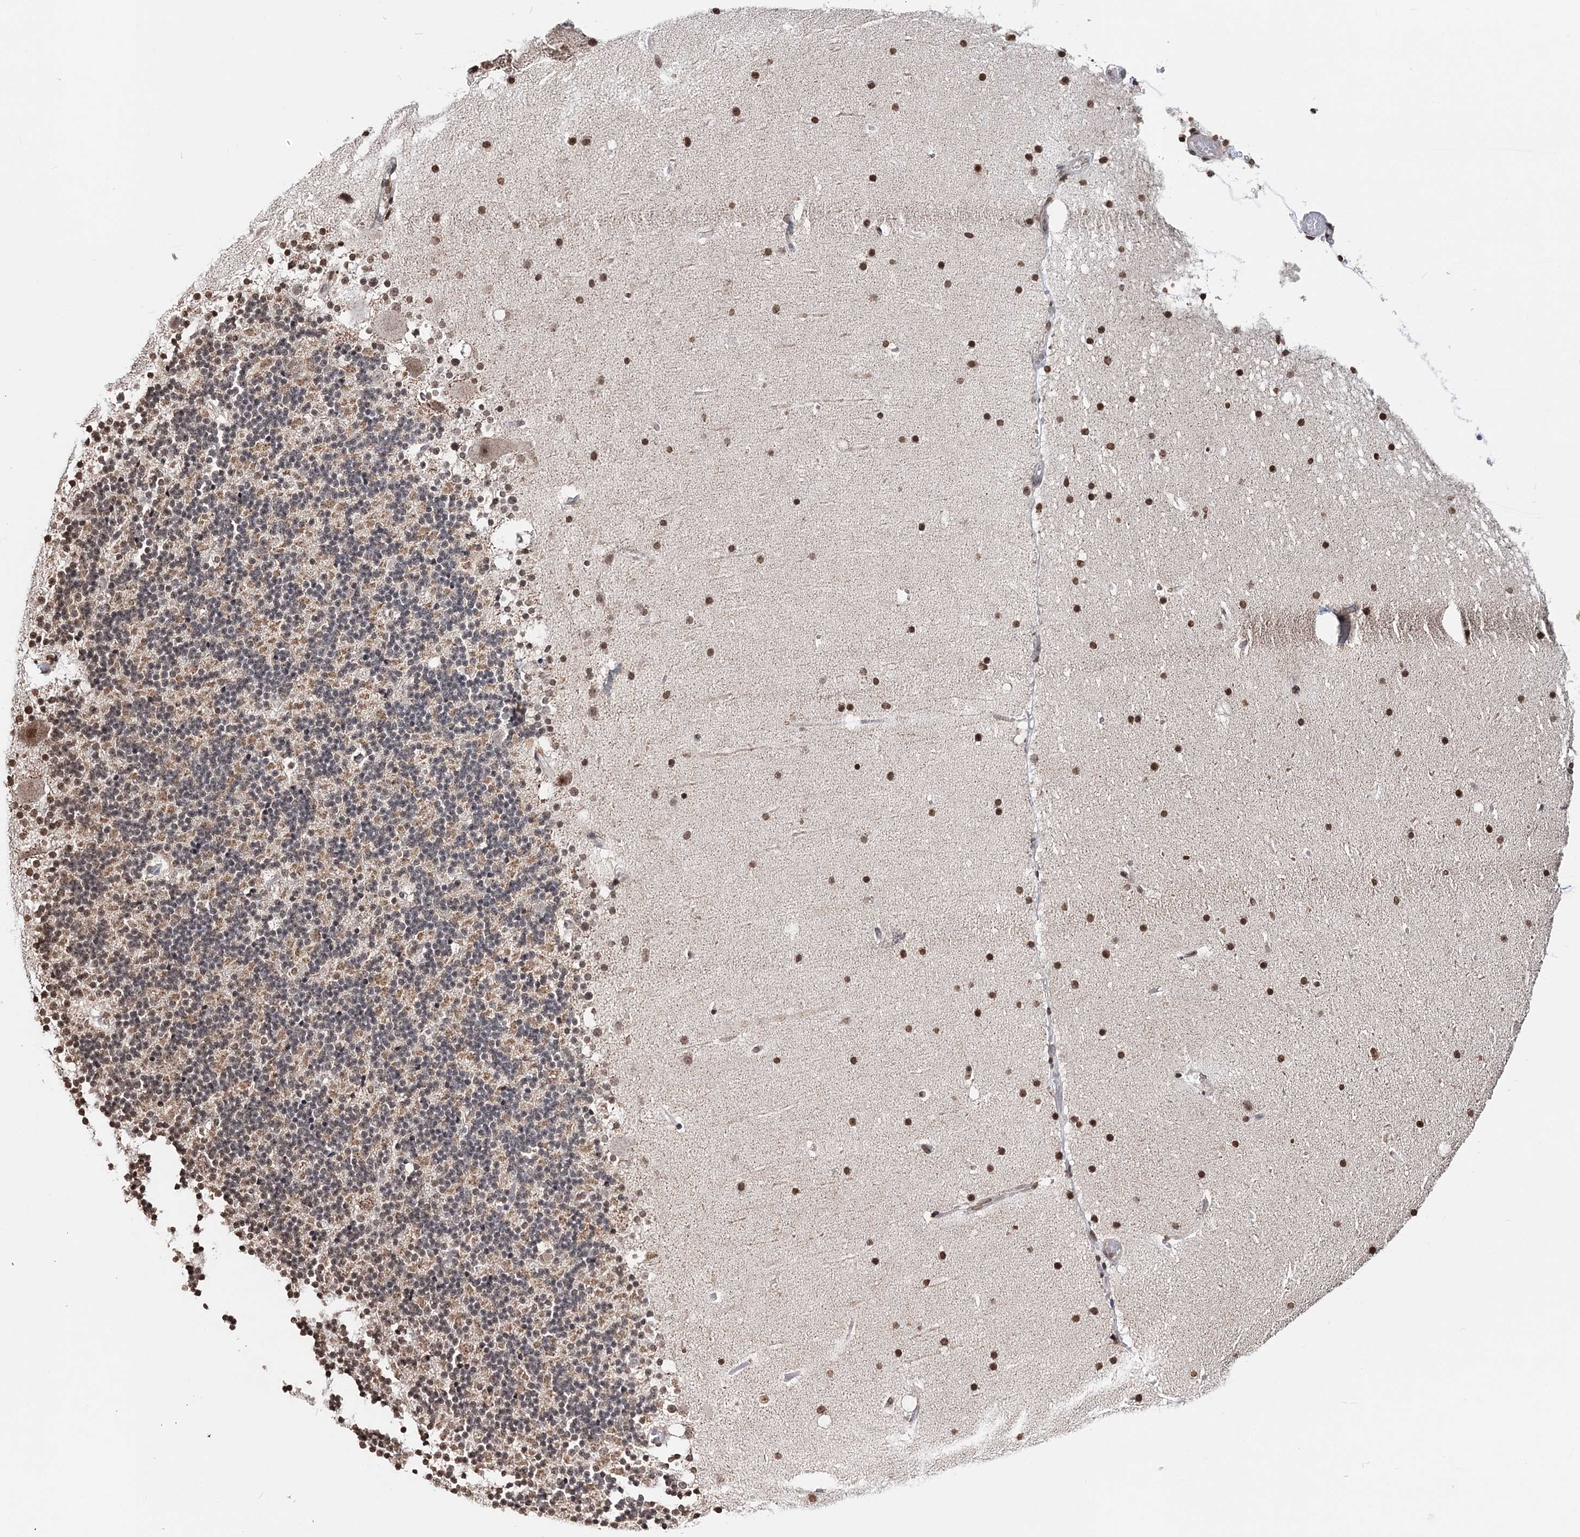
{"staining": {"intensity": "moderate", "quantity": "25%-75%", "location": "cytoplasmic/membranous,nuclear"}, "tissue": "cerebellum", "cell_type": "Cells in granular layer", "image_type": "normal", "snomed": [{"axis": "morphology", "description": "Normal tissue, NOS"}, {"axis": "topography", "description": "Cerebellum"}], "caption": "The image exhibits immunohistochemical staining of unremarkable cerebellum. There is moderate cytoplasmic/membranous,nuclear expression is identified in approximately 25%-75% of cells in granular layer. (Brightfield microscopy of DAB IHC at high magnification).", "gene": "SOWAHB", "patient": {"sex": "male", "age": 57}}